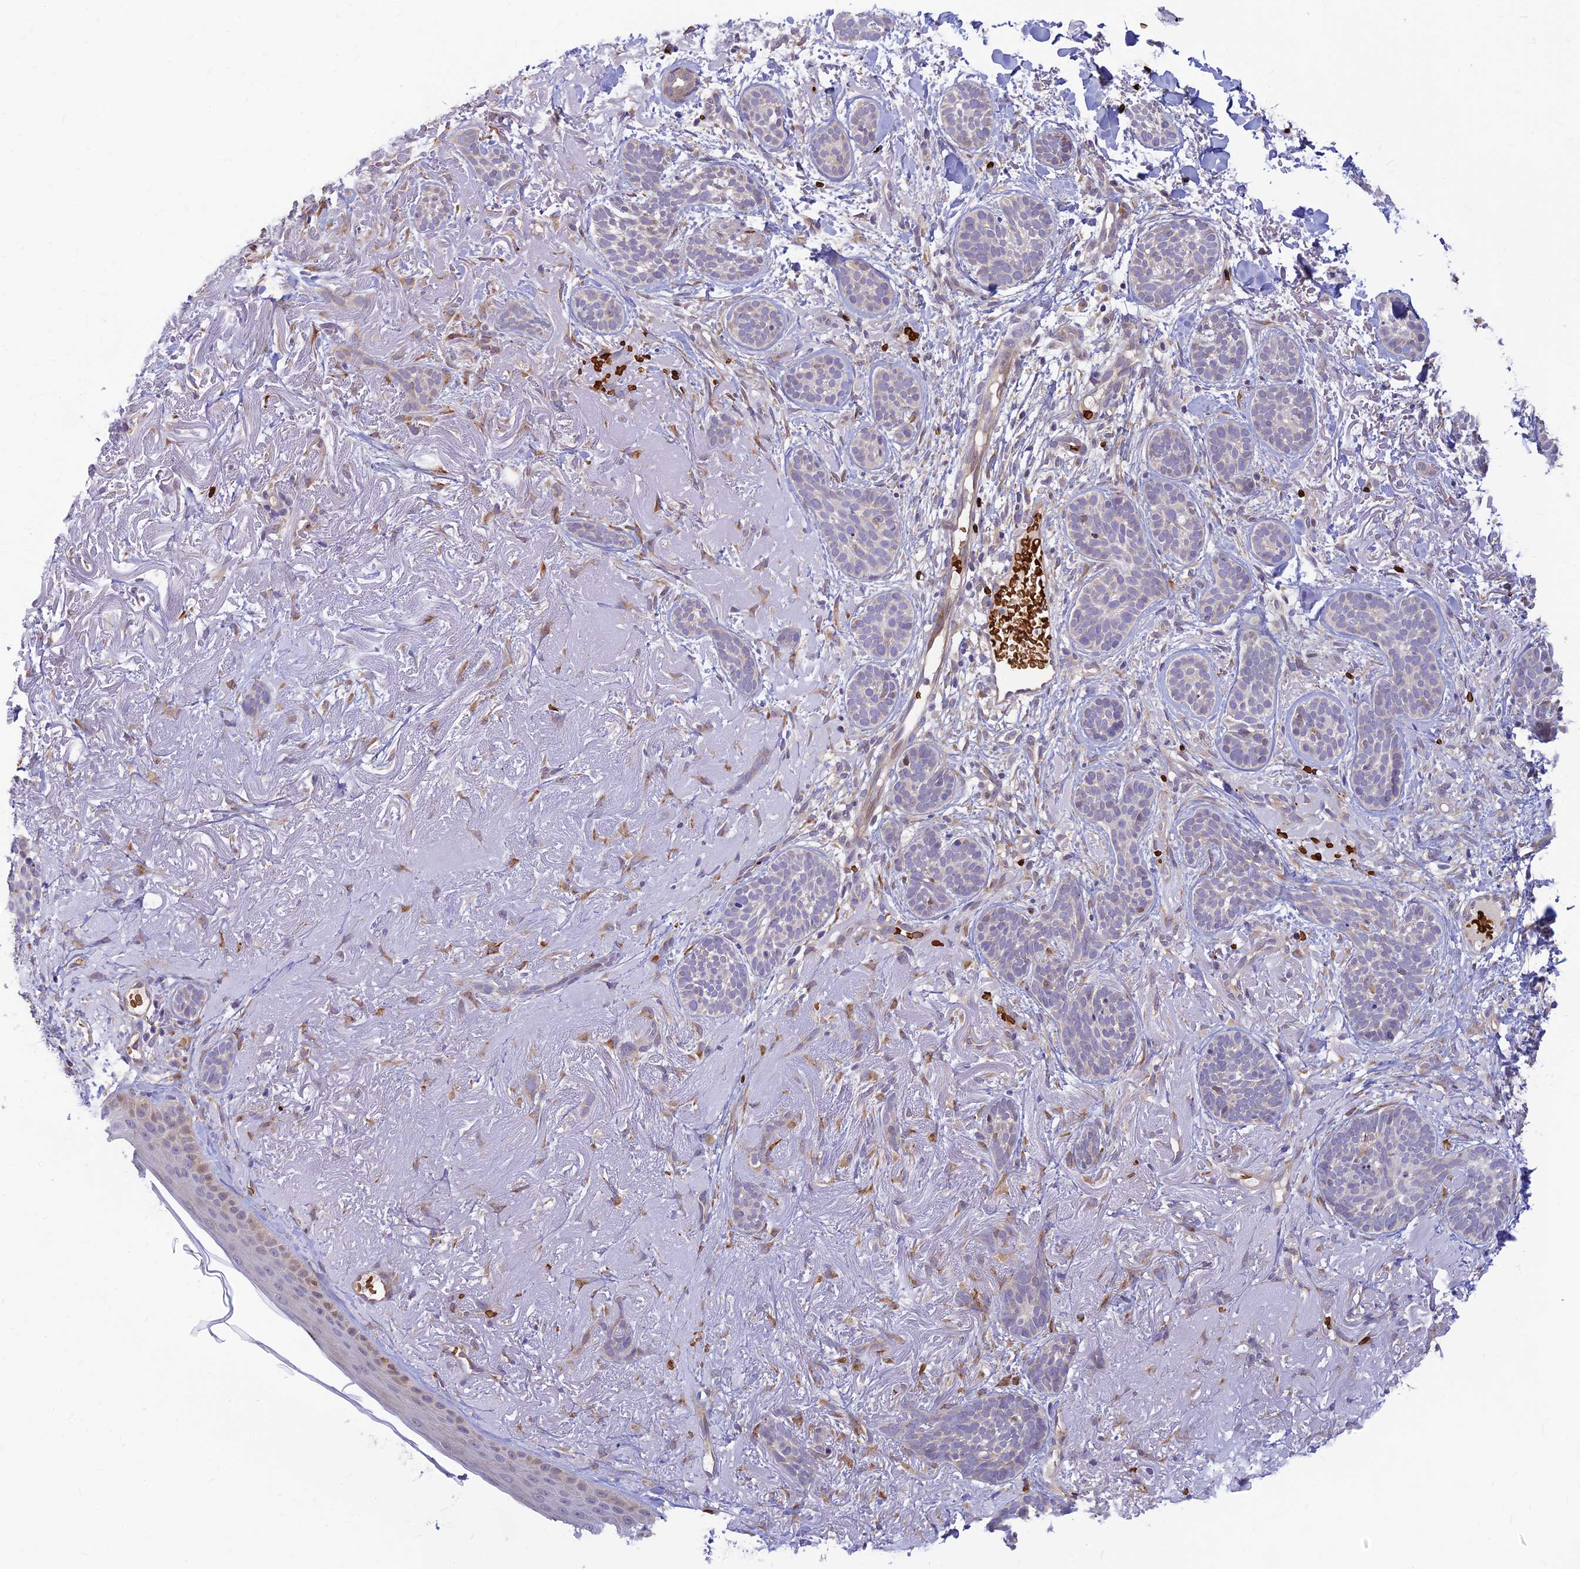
{"staining": {"intensity": "negative", "quantity": "none", "location": "none"}, "tissue": "skin cancer", "cell_type": "Tumor cells", "image_type": "cancer", "snomed": [{"axis": "morphology", "description": "Basal cell carcinoma"}, {"axis": "topography", "description": "Skin"}], "caption": "An image of basal cell carcinoma (skin) stained for a protein exhibits no brown staining in tumor cells.", "gene": "UFSP2", "patient": {"sex": "male", "age": 71}}